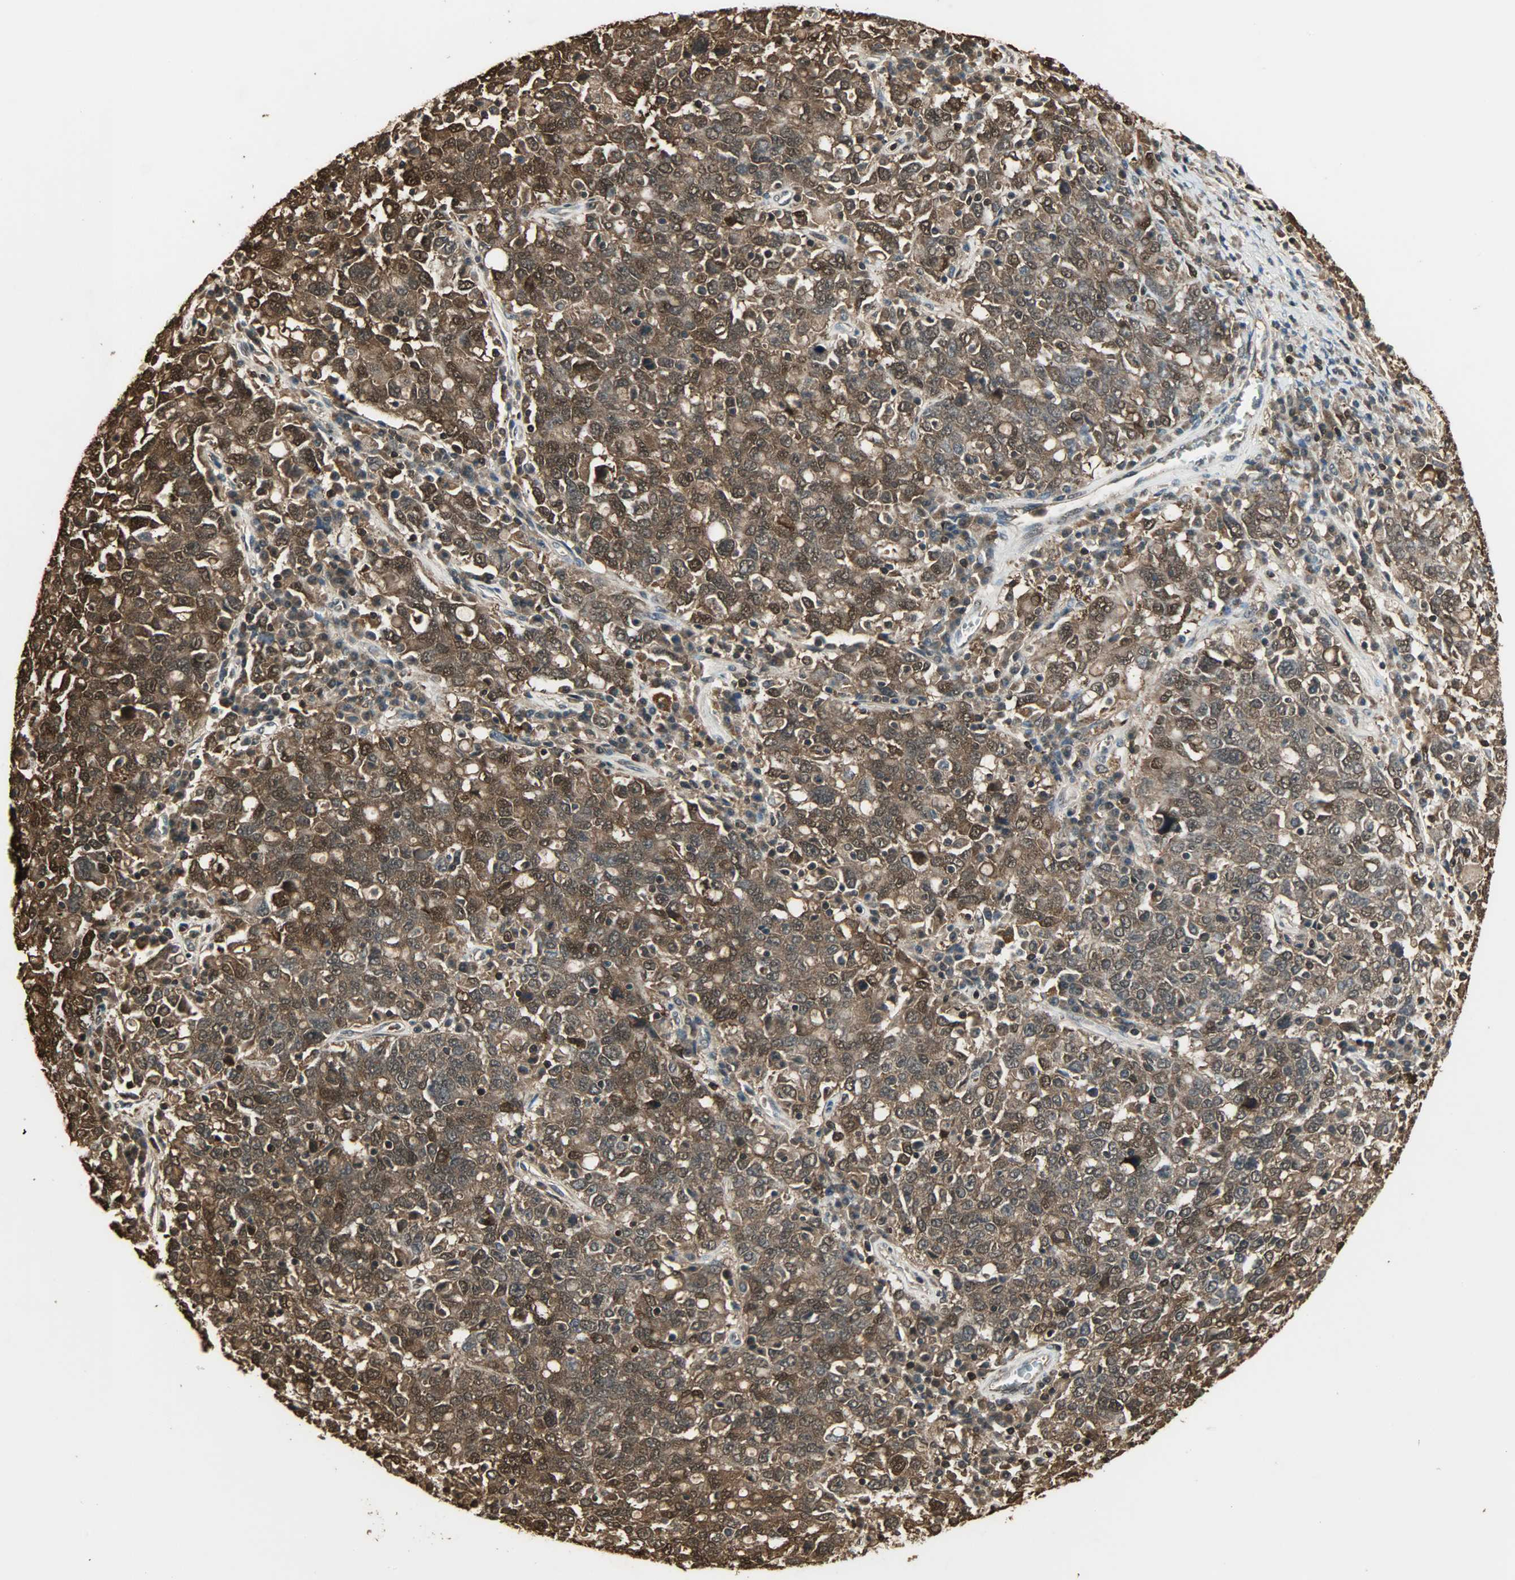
{"staining": {"intensity": "strong", "quantity": ">75%", "location": "cytoplasmic/membranous,nuclear"}, "tissue": "ovarian cancer", "cell_type": "Tumor cells", "image_type": "cancer", "snomed": [{"axis": "morphology", "description": "Carcinoma, endometroid"}, {"axis": "topography", "description": "Ovary"}], "caption": "Human ovarian endometroid carcinoma stained for a protein (brown) exhibits strong cytoplasmic/membranous and nuclear positive staining in approximately >75% of tumor cells.", "gene": "YWHAZ", "patient": {"sex": "female", "age": 62}}